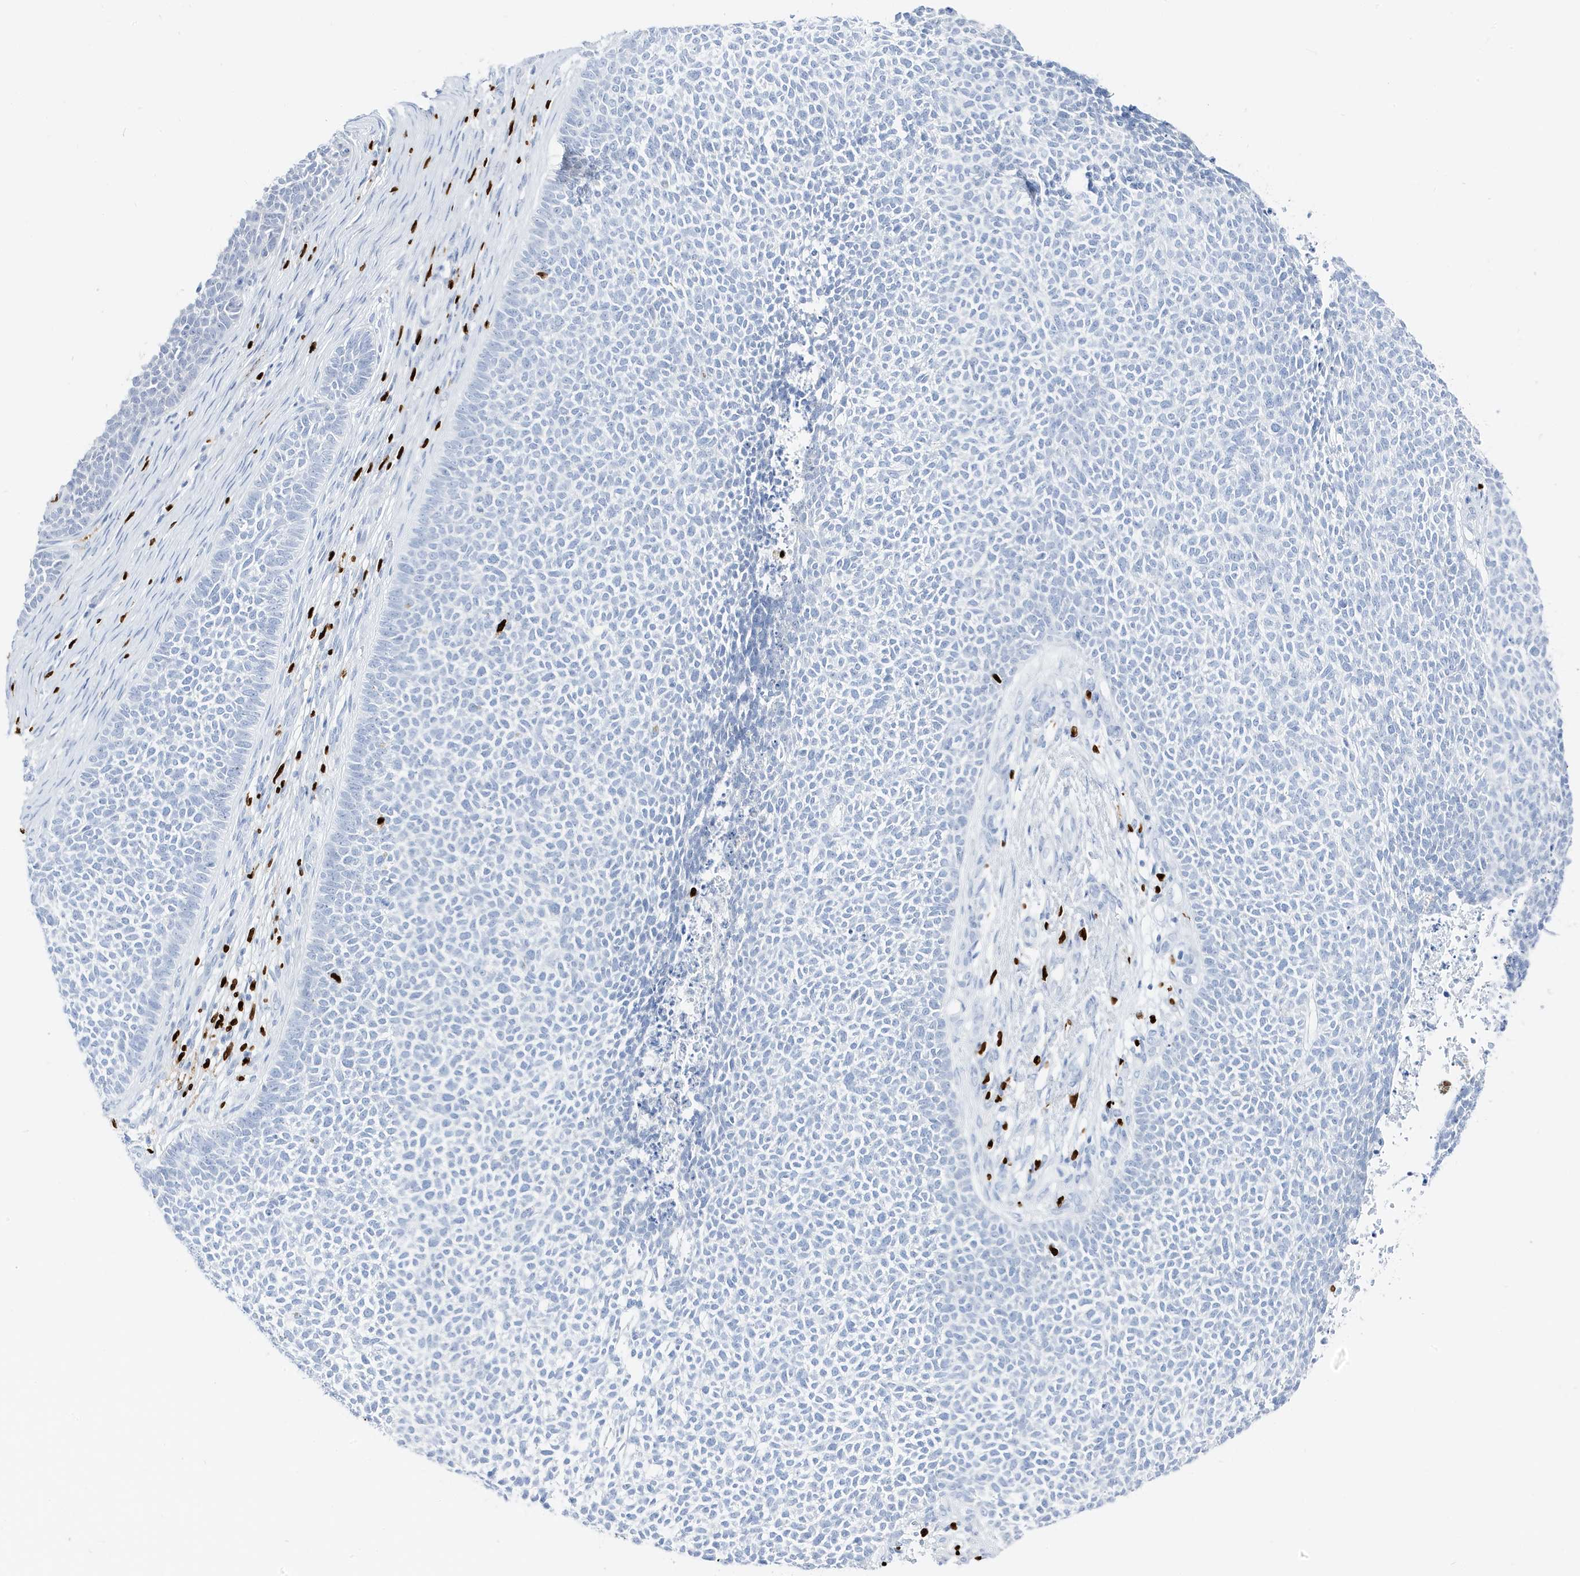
{"staining": {"intensity": "negative", "quantity": "none", "location": "none"}, "tissue": "skin cancer", "cell_type": "Tumor cells", "image_type": "cancer", "snomed": [{"axis": "morphology", "description": "Basal cell carcinoma"}, {"axis": "topography", "description": "Skin"}], "caption": "Tumor cells show no significant positivity in skin cancer.", "gene": "MNDA", "patient": {"sex": "female", "age": 84}}